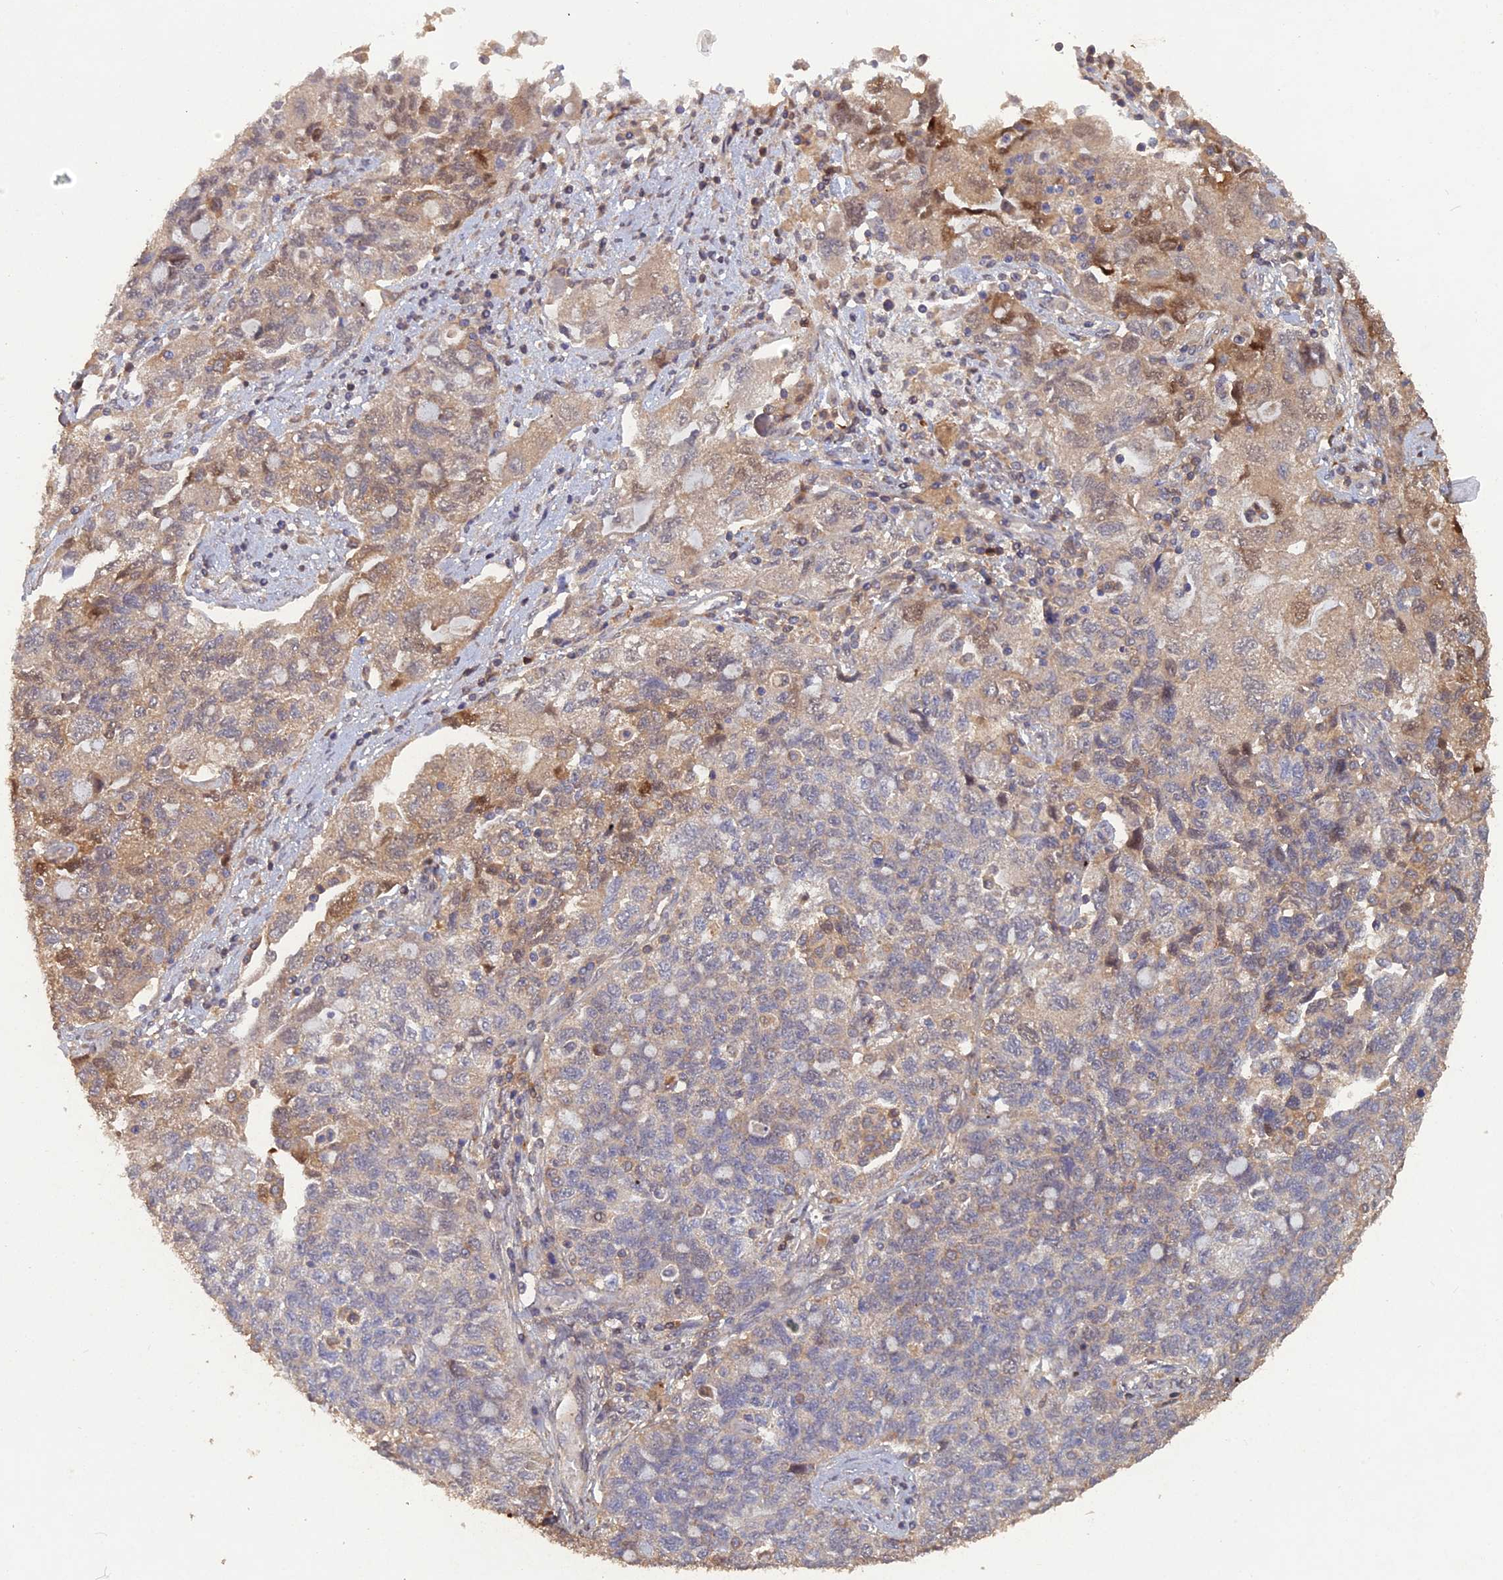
{"staining": {"intensity": "weak", "quantity": "25%-75%", "location": "cytoplasmic/membranous"}, "tissue": "ovarian cancer", "cell_type": "Tumor cells", "image_type": "cancer", "snomed": [{"axis": "morphology", "description": "Carcinoma, NOS"}, {"axis": "morphology", "description": "Cystadenocarcinoma, serous, NOS"}, {"axis": "topography", "description": "Ovary"}], "caption": "Immunohistochemistry (DAB) staining of human ovarian carcinoma shows weak cytoplasmic/membranous protein staining in about 25%-75% of tumor cells.", "gene": "BLVRA", "patient": {"sex": "female", "age": 69}}